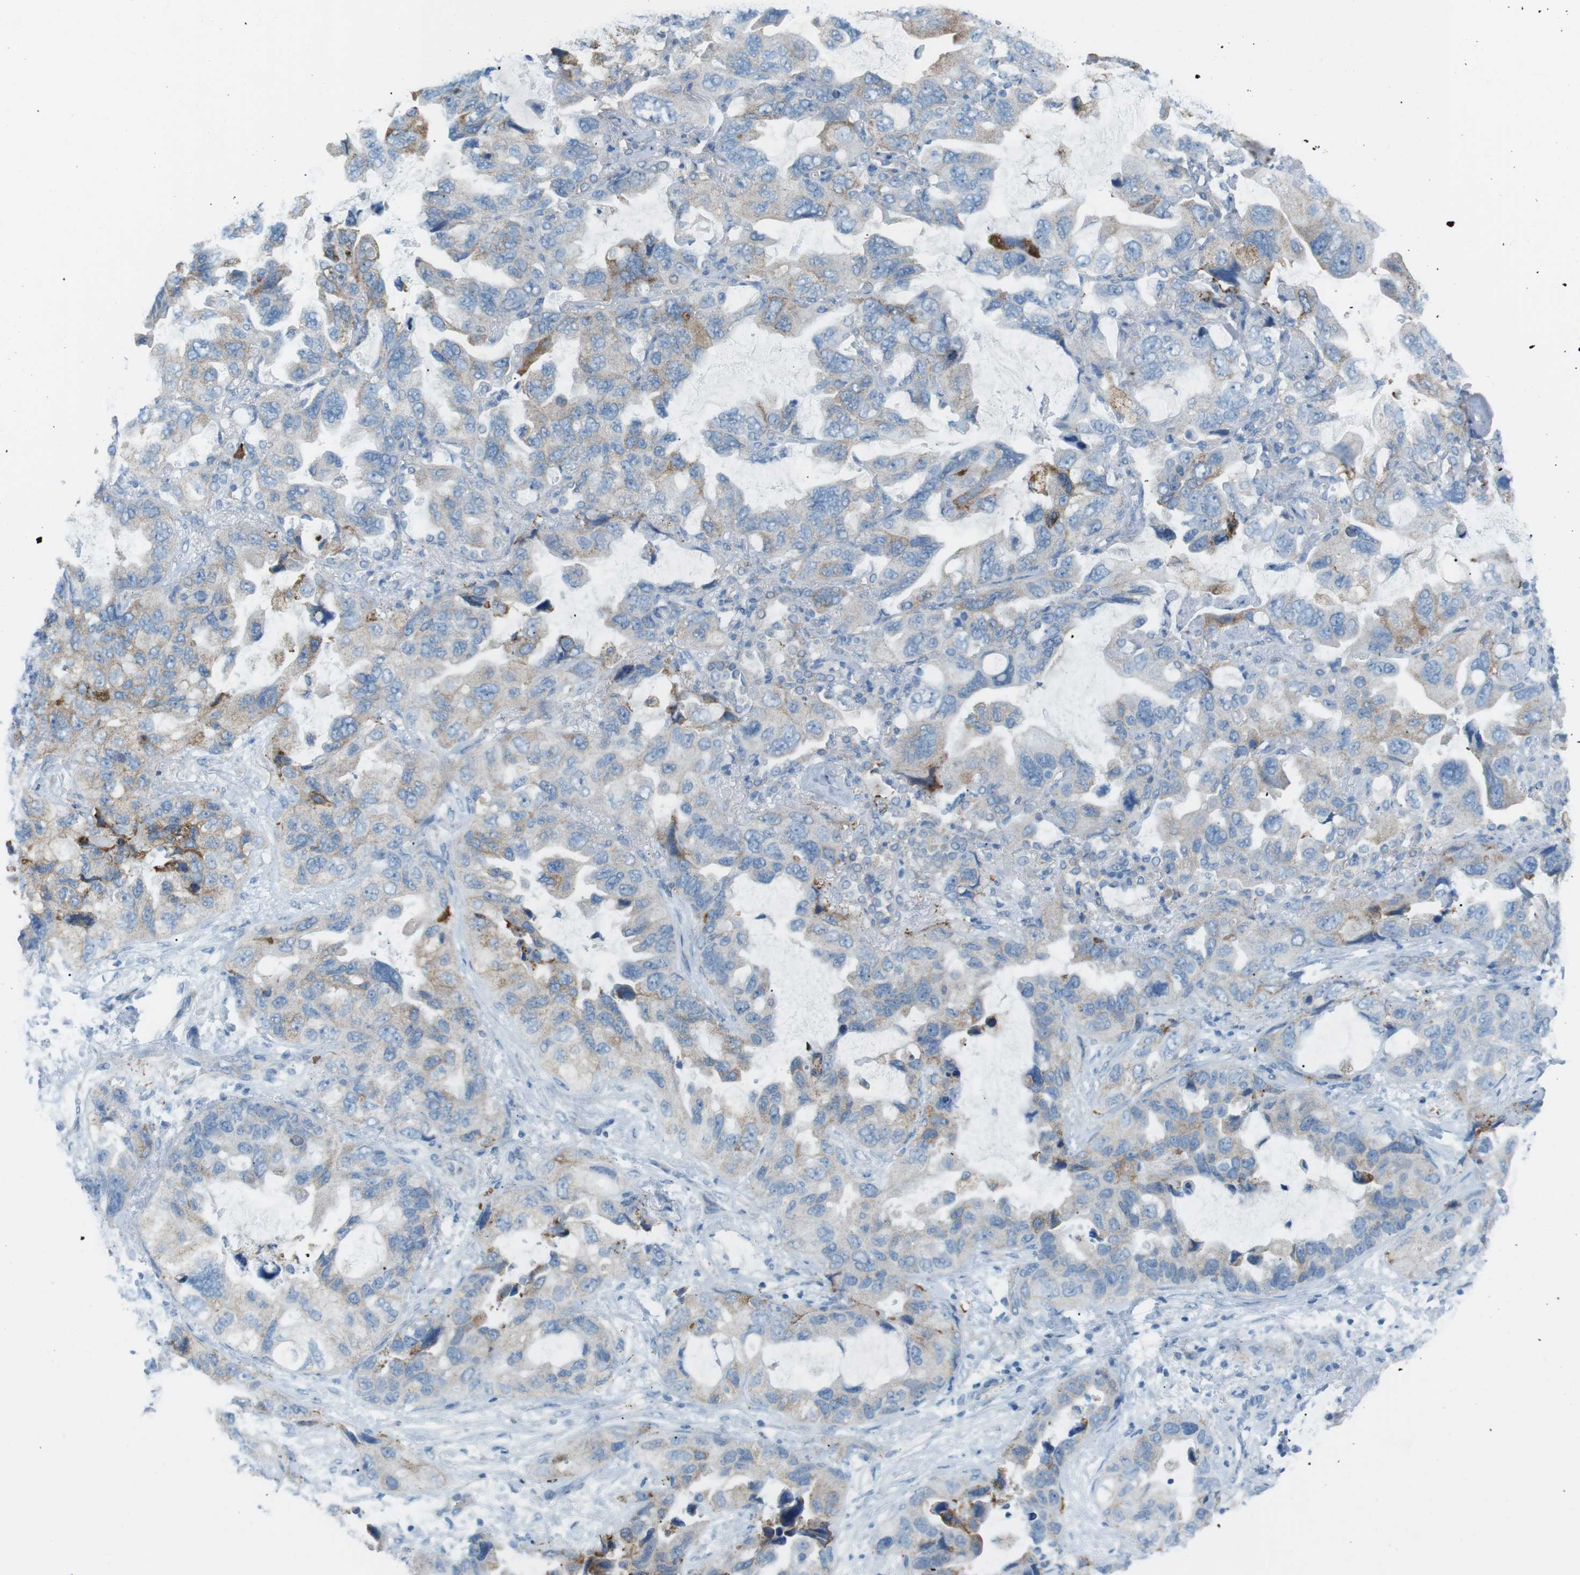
{"staining": {"intensity": "moderate", "quantity": "<25%", "location": "cytoplasmic/membranous"}, "tissue": "lung cancer", "cell_type": "Tumor cells", "image_type": "cancer", "snomed": [{"axis": "morphology", "description": "Squamous cell carcinoma, NOS"}, {"axis": "topography", "description": "Lung"}], "caption": "Immunohistochemical staining of human lung cancer (squamous cell carcinoma) exhibits low levels of moderate cytoplasmic/membranous expression in approximately <25% of tumor cells.", "gene": "VAMP1", "patient": {"sex": "female", "age": 73}}